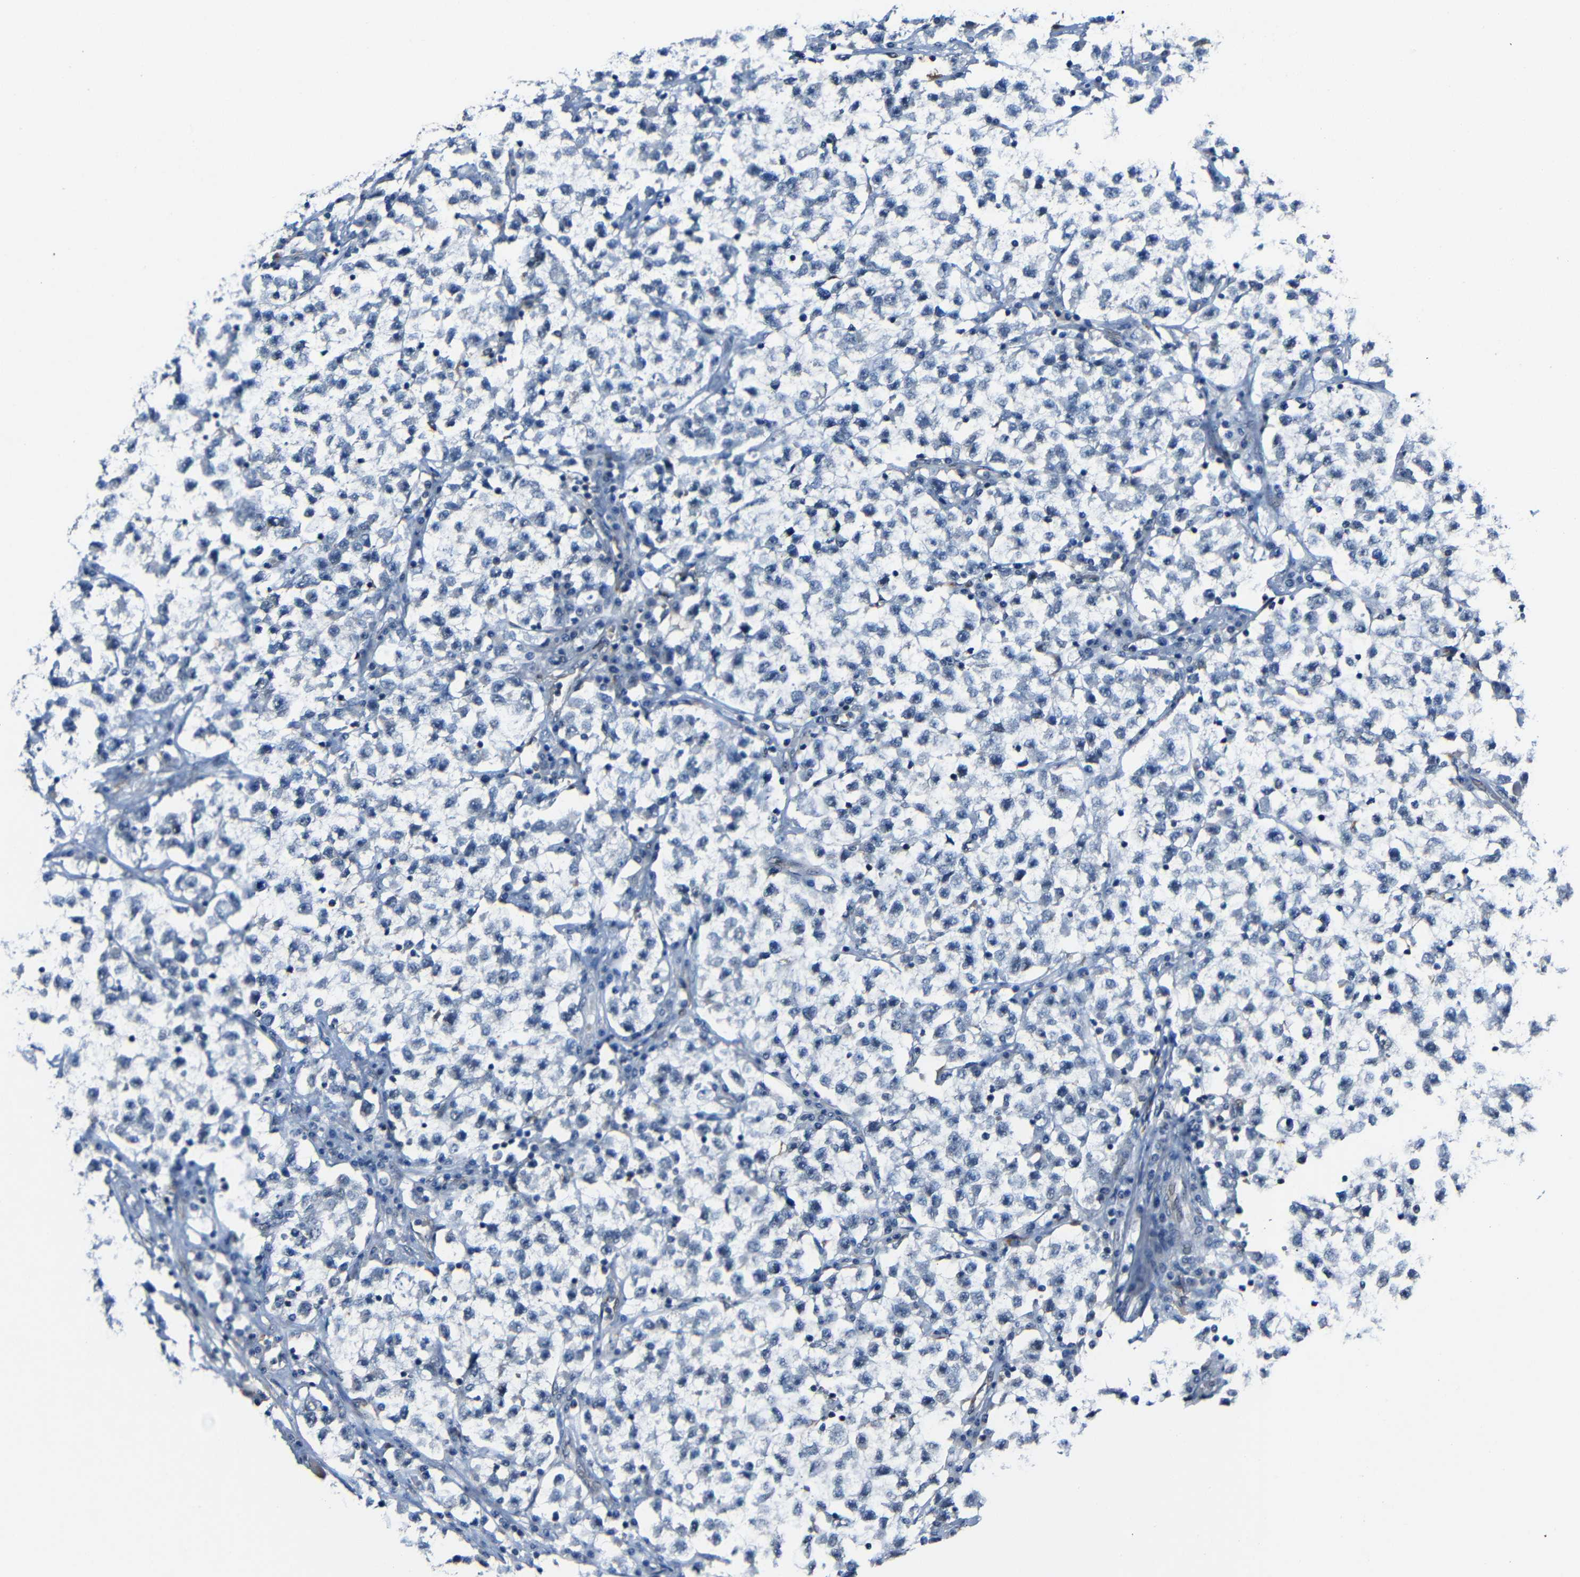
{"staining": {"intensity": "negative", "quantity": "none", "location": "none"}, "tissue": "testis cancer", "cell_type": "Tumor cells", "image_type": "cancer", "snomed": [{"axis": "morphology", "description": "Seminoma, NOS"}, {"axis": "topography", "description": "Testis"}], "caption": "Immunohistochemistry of testis cancer demonstrates no positivity in tumor cells. The staining was performed using DAB to visualize the protein expression in brown, while the nuclei were stained in blue with hematoxylin (Magnification: 20x).", "gene": "DNAJC5", "patient": {"sex": "male", "age": 22}}